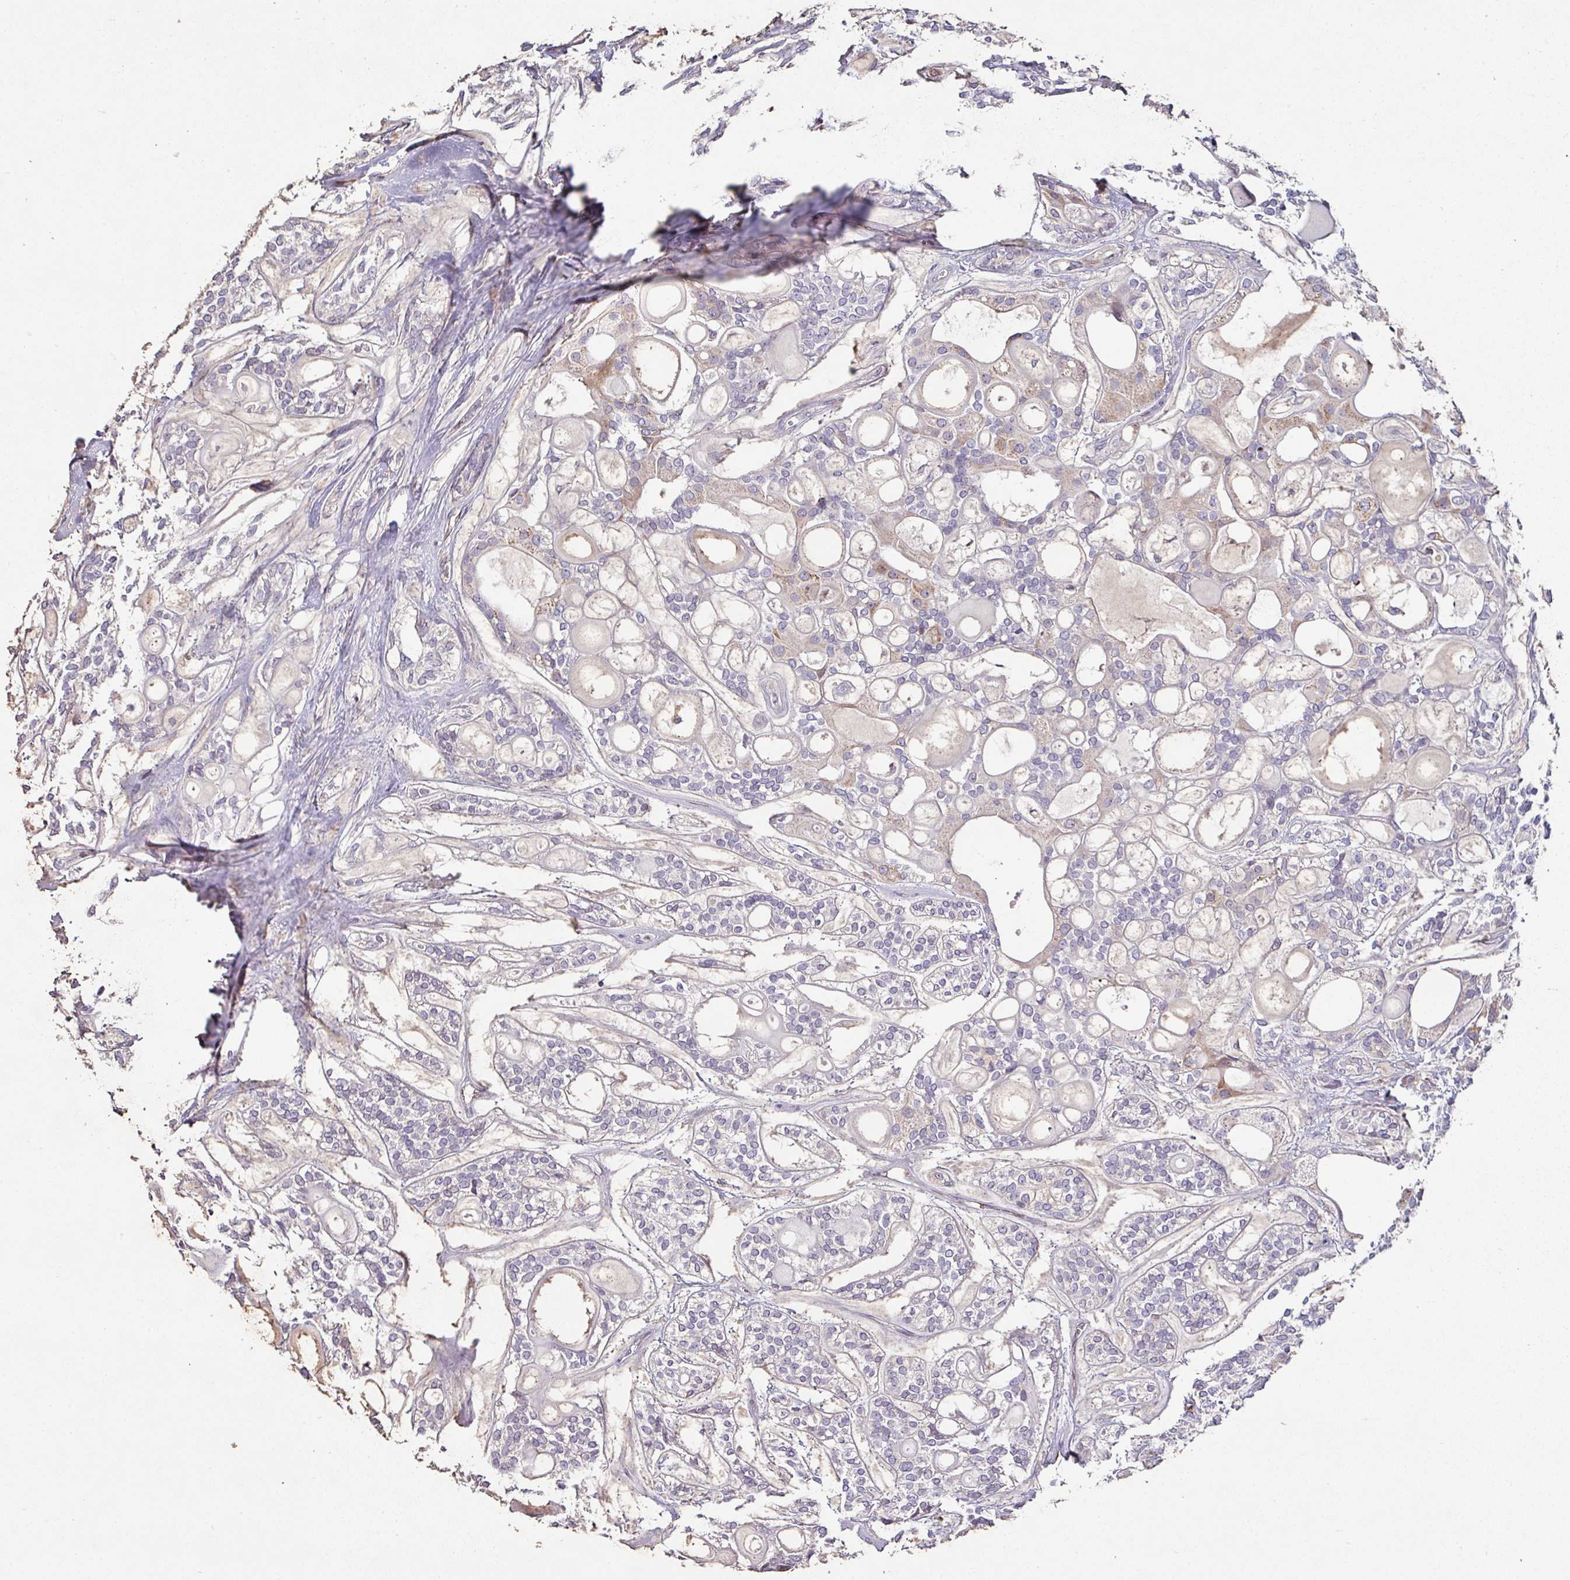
{"staining": {"intensity": "negative", "quantity": "none", "location": "none"}, "tissue": "head and neck cancer", "cell_type": "Tumor cells", "image_type": "cancer", "snomed": [{"axis": "morphology", "description": "Adenocarcinoma, NOS"}, {"axis": "topography", "description": "Head-Neck"}], "caption": "DAB (3,3'-diaminobenzidine) immunohistochemical staining of adenocarcinoma (head and neck) reveals no significant positivity in tumor cells. The staining was performed using DAB to visualize the protein expression in brown, while the nuclei were stained in blue with hematoxylin (Magnification: 20x).", "gene": "RPL23A", "patient": {"sex": "male", "age": 66}}